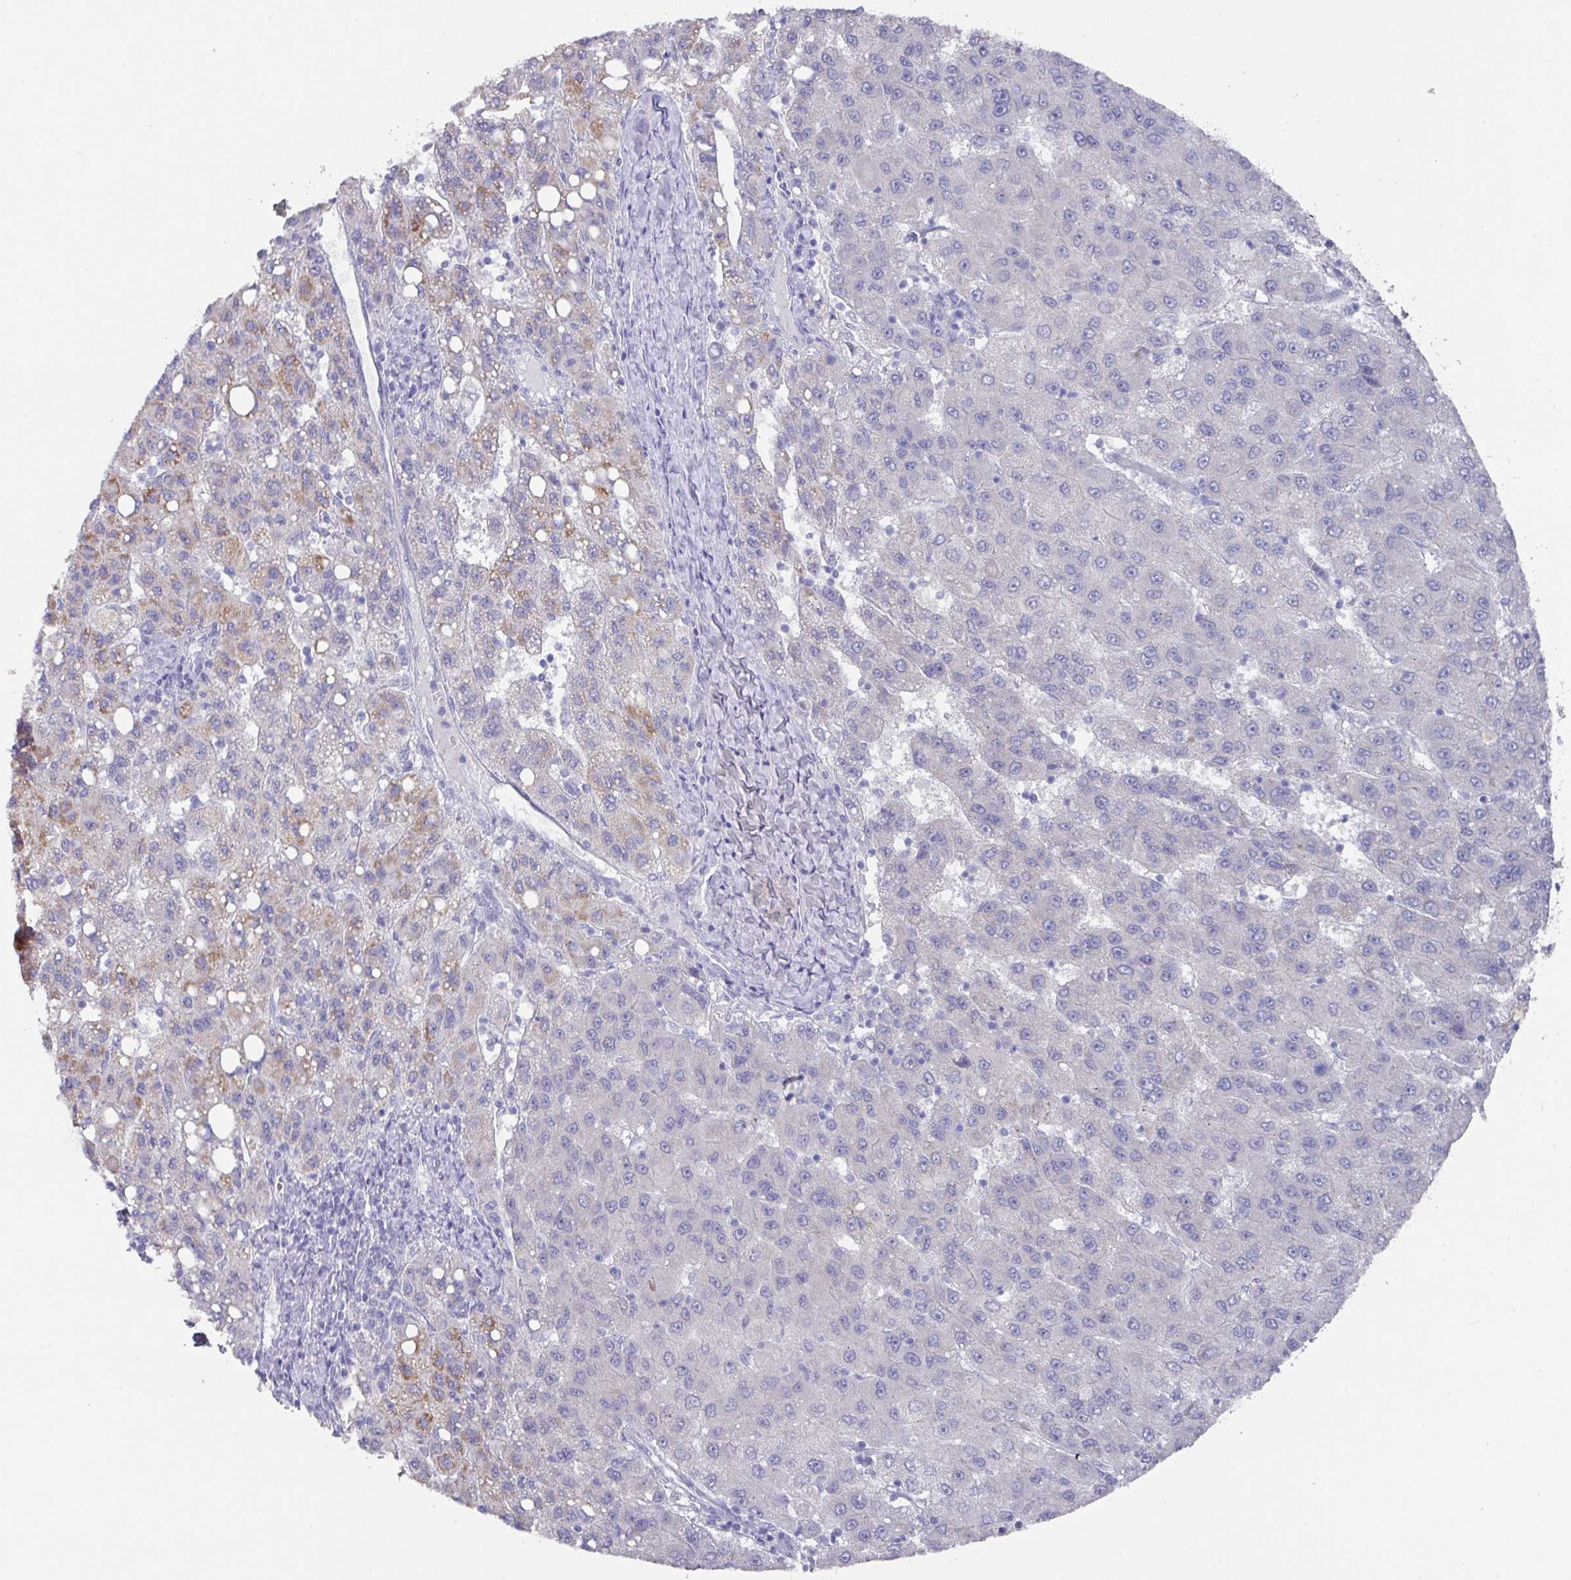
{"staining": {"intensity": "moderate", "quantity": "<25%", "location": "cytoplasmic/membranous"}, "tissue": "liver cancer", "cell_type": "Tumor cells", "image_type": "cancer", "snomed": [{"axis": "morphology", "description": "Carcinoma, Hepatocellular, NOS"}, {"axis": "topography", "description": "Liver"}], "caption": "Tumor cells display moderate cytoplasmic/membranous expression in about <25% of cells in liver hepatocellular carcinoma. Immunohistochemistry (ihc) stains the protein in brown and the nuclei are stained blue.", "gene": "DAZL", "patient": {"sex": "female", "age": 82}}